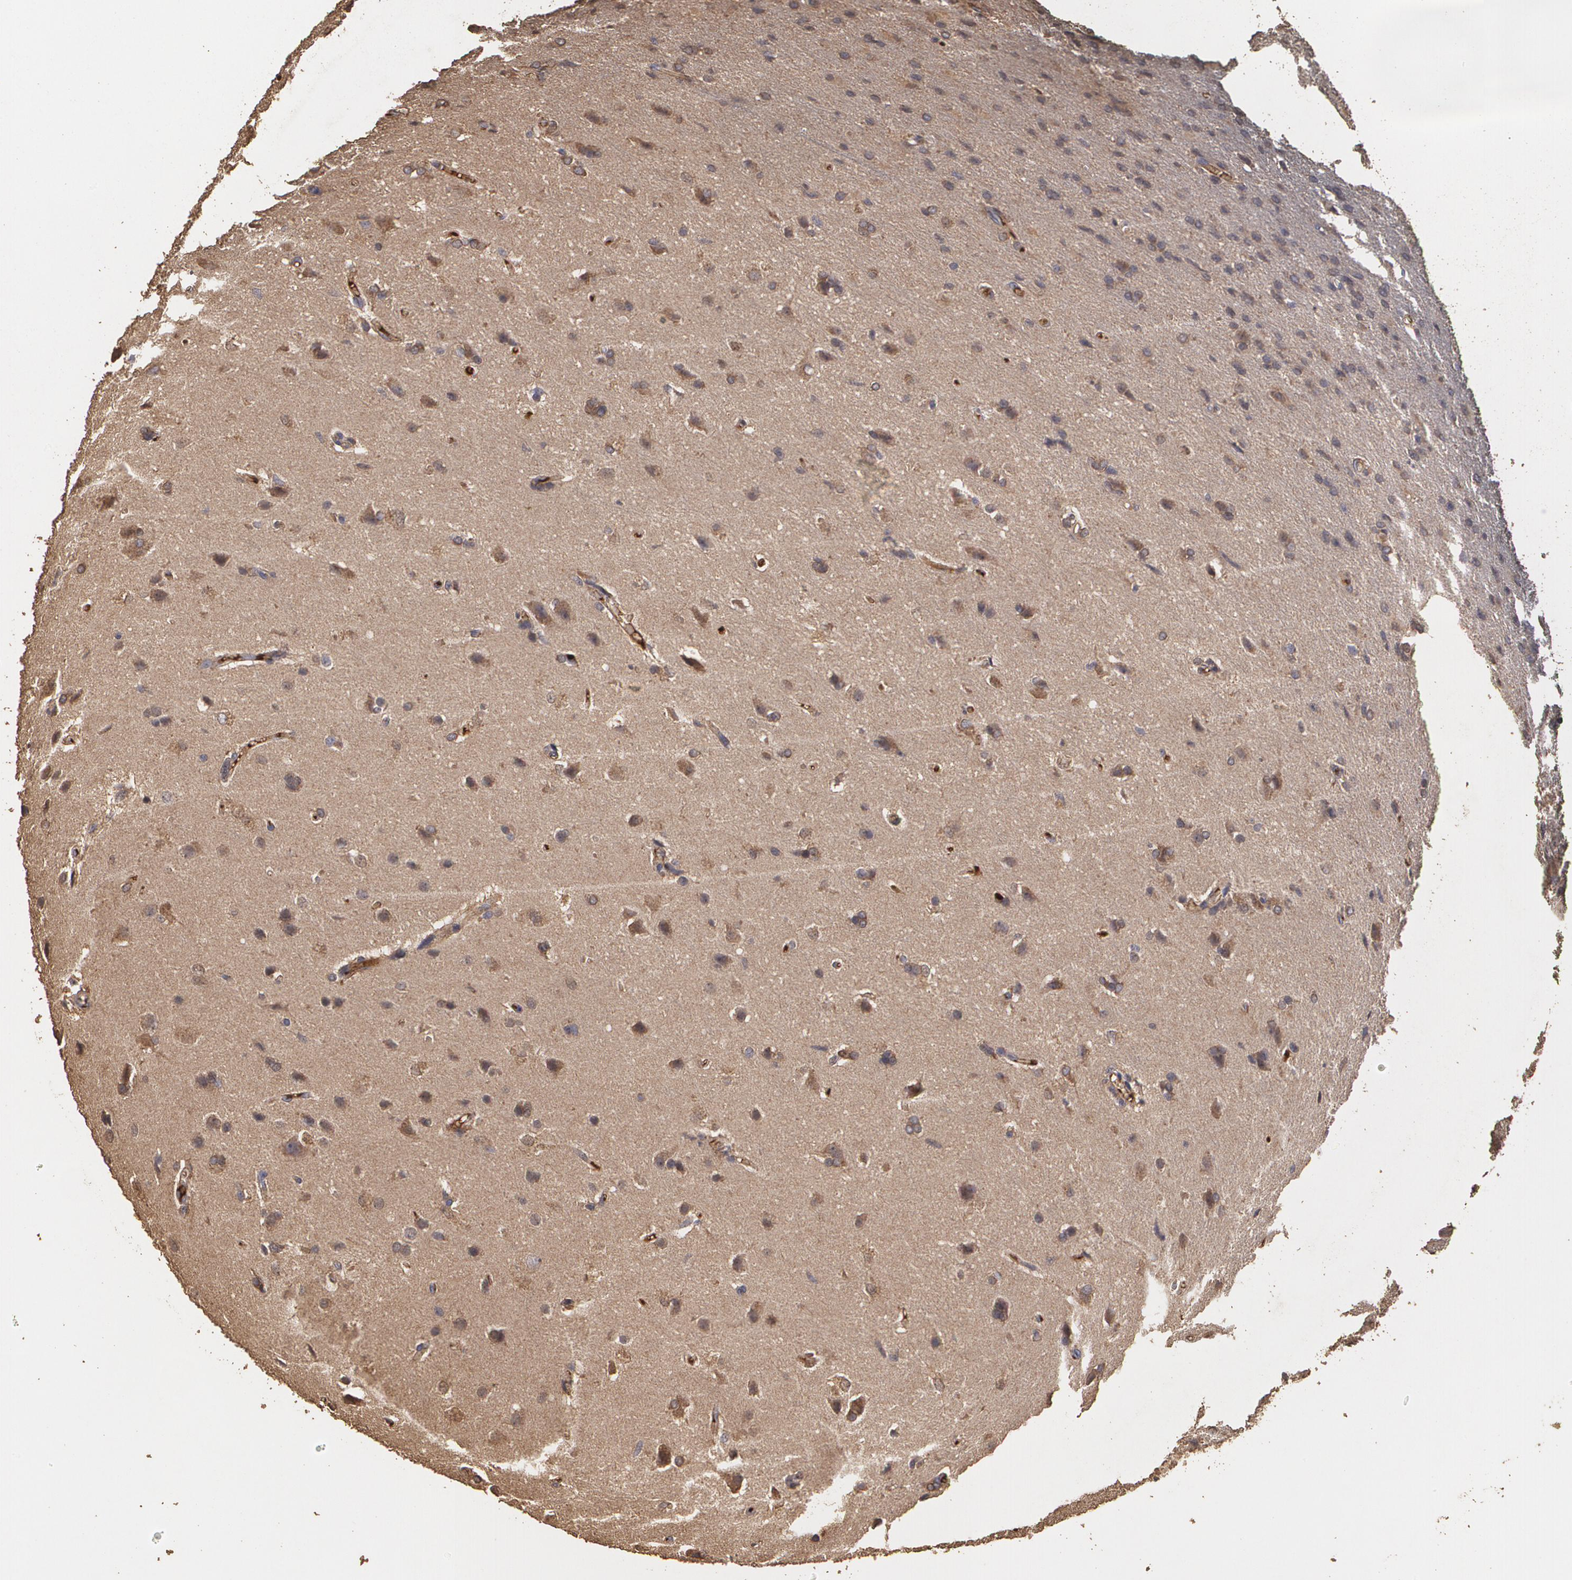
{"staining": {"intensity": "weak", "quantity": ">75%", "location": "cytoplasmic/membranous"}, "tissue": "glioma", "cell_type": "Tumor cells", "image_type": "cancer", "snomed": [{"axis": "morphology", "description": "Glioma, malignant, High grade"}, {"axis": "topography", "description": "Brain"}], "caption": "This photomicrograph demonstrates high-grade glioma (malignant) stained with immunohistochemistry to label a protein in brown. The cytoplasmic/membranous of tumor cells show weak positivity for the protein. Nuclei are counter-stained blue.", "gene": "PON1", "patient": {"sex": "male", "age": 68}}